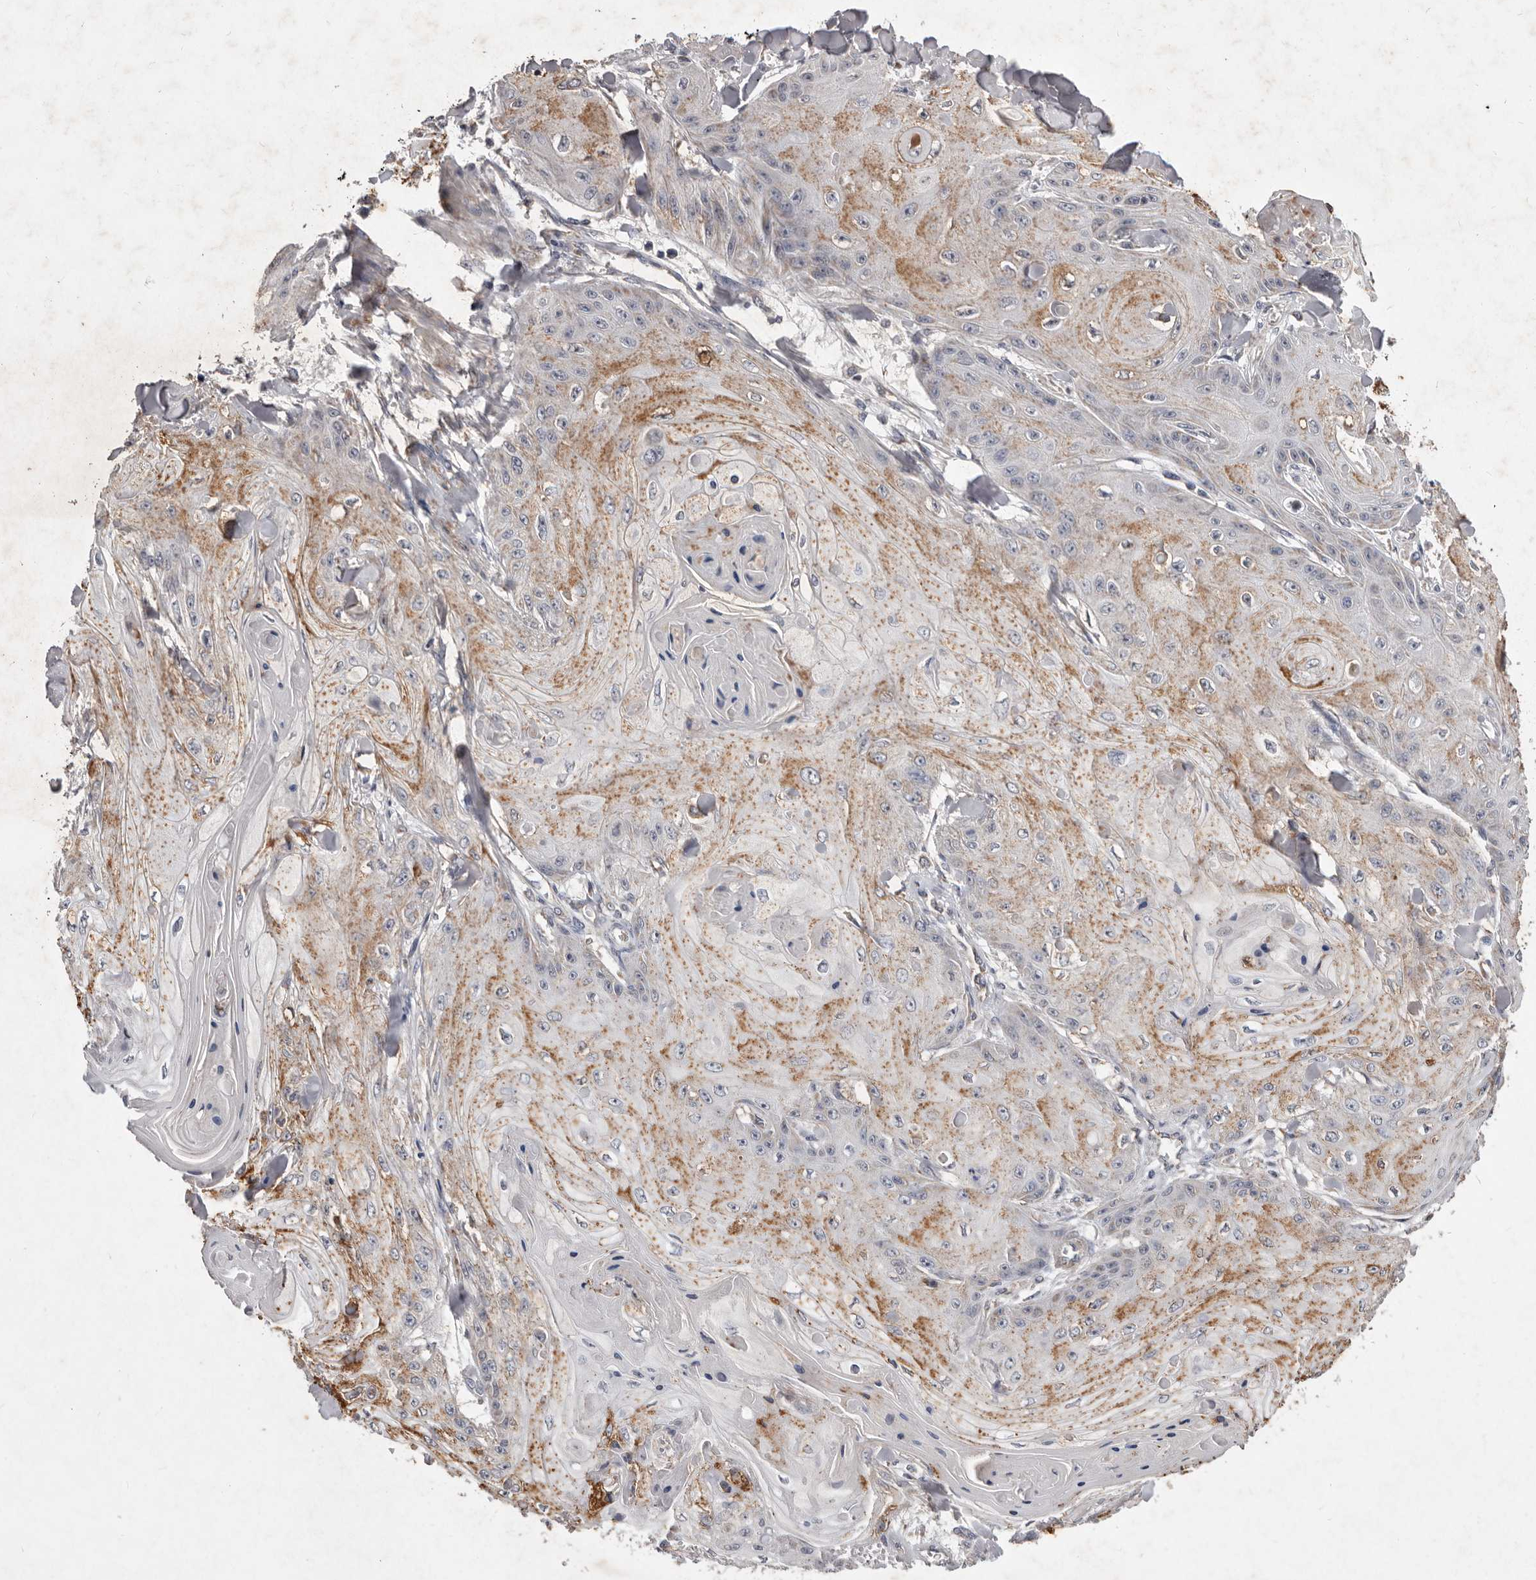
{"staining": {"intensity": "moderate", "quantity": "<25%", "location": "cytoplasmic/membranous"}, "tissue": "skin cancer", "cell_type": "Tumor cells", "image_type": "cancer", "snomed": [{"axis": "morphology", "description": "Squamous cell carcinoma, NOS"}, {"axis": "topography", "description": "Skin"}], "caption": "The image shows staining of skin cancer, revealing moderate cytoplasmic/membranous protein expression (brown color) within tumor cells.", "gene": "CXCL14", "patient": {"sex": "male", "age": 74}}